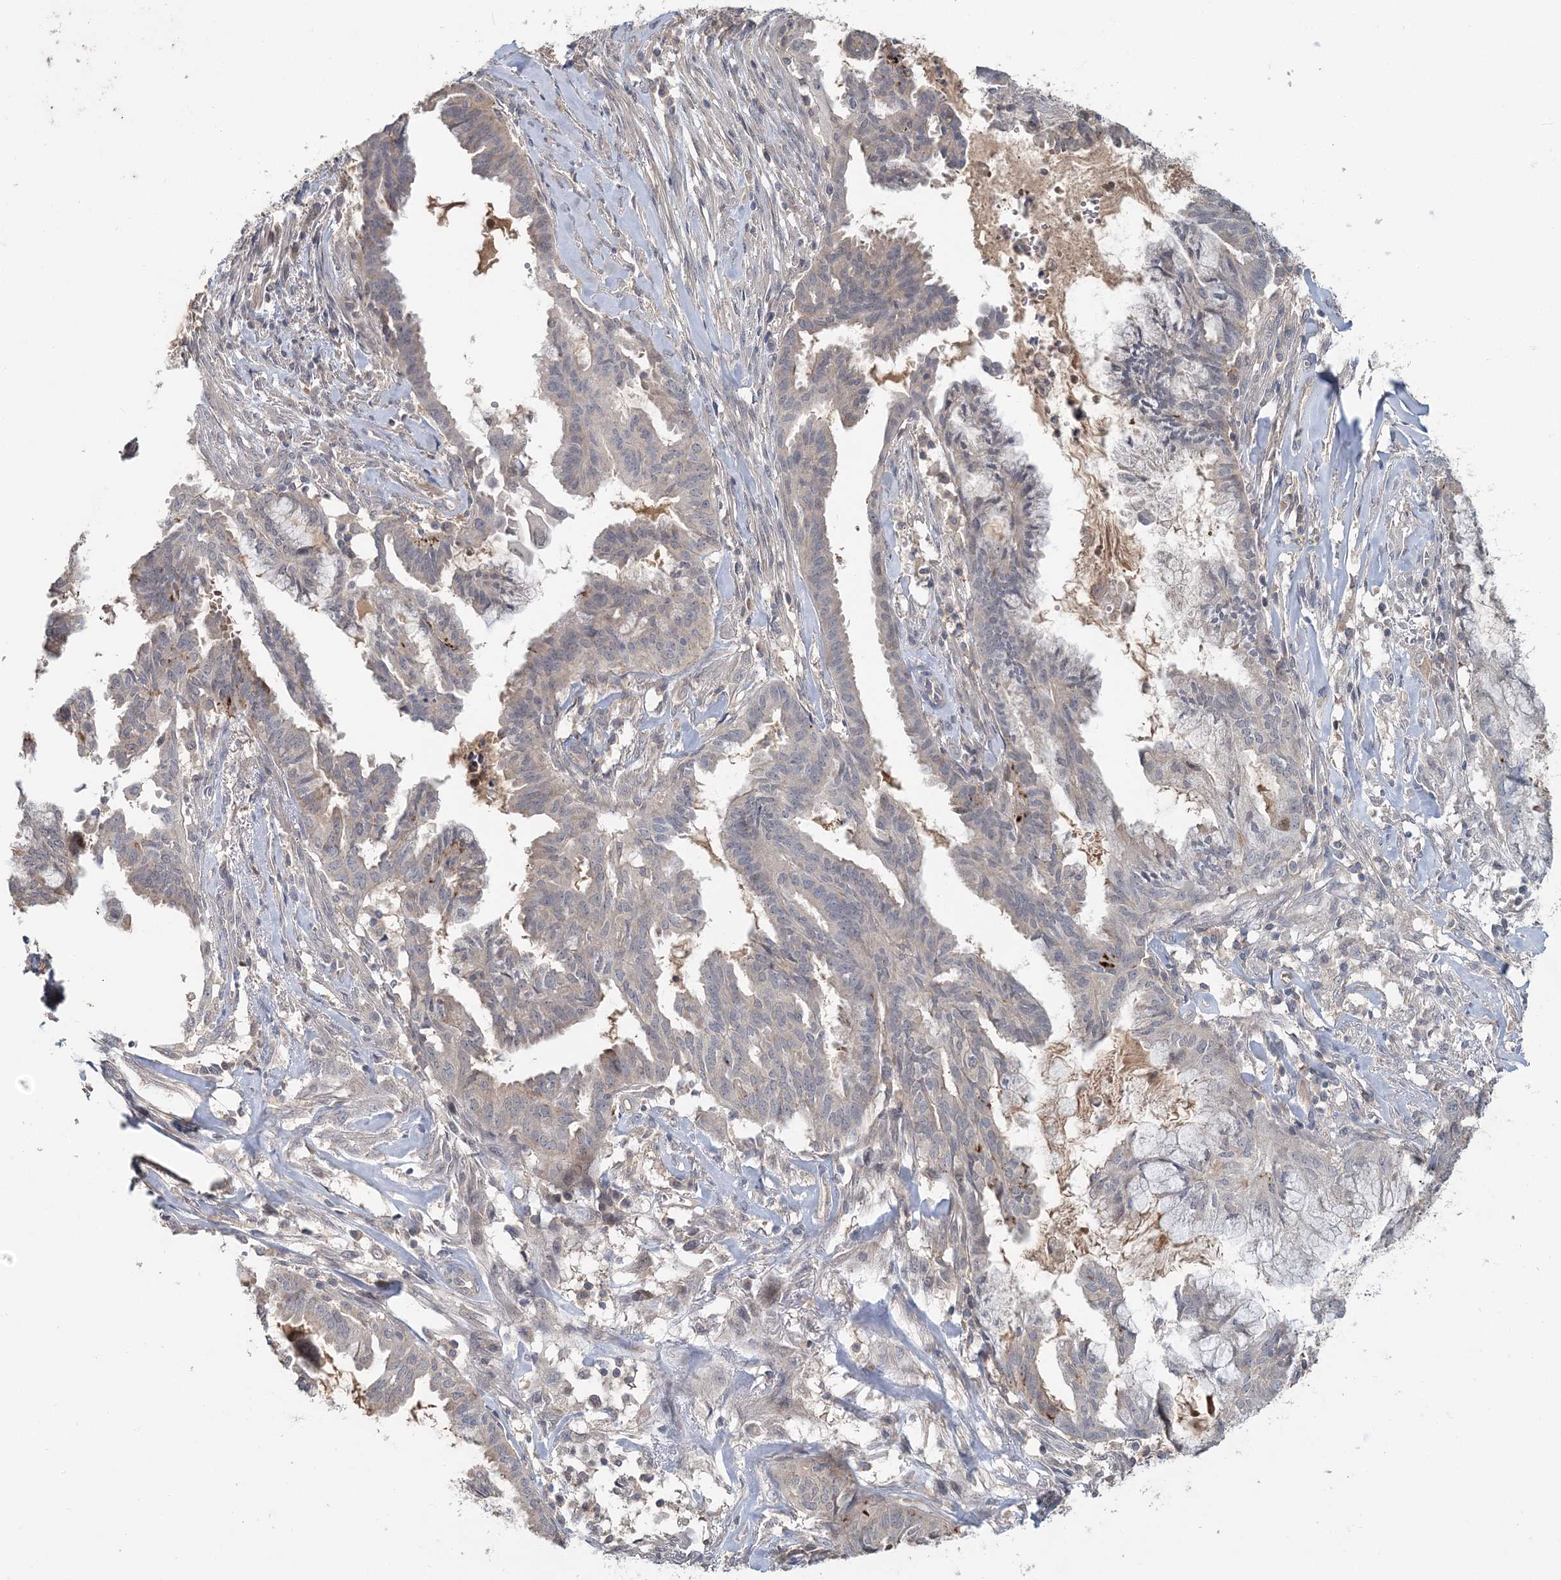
{"staining": {"intensity": "negative", "quantity": "none", "location": "none"}, "tissue": "endometrial cancer", "cell_type": "Tumor cells", "image_type": "cancer", "snomed": [{"axis": "morphology", "description": "Adenocarcinoma, NOS"}, {"axis": "topography", "description": "Endometrium"}], "caption": "Tumor cells are negative for protein expression in human endometrial adenocarcinoma.", "gene": "RNF25", "patient": {"sex": "female", "age": 86}}